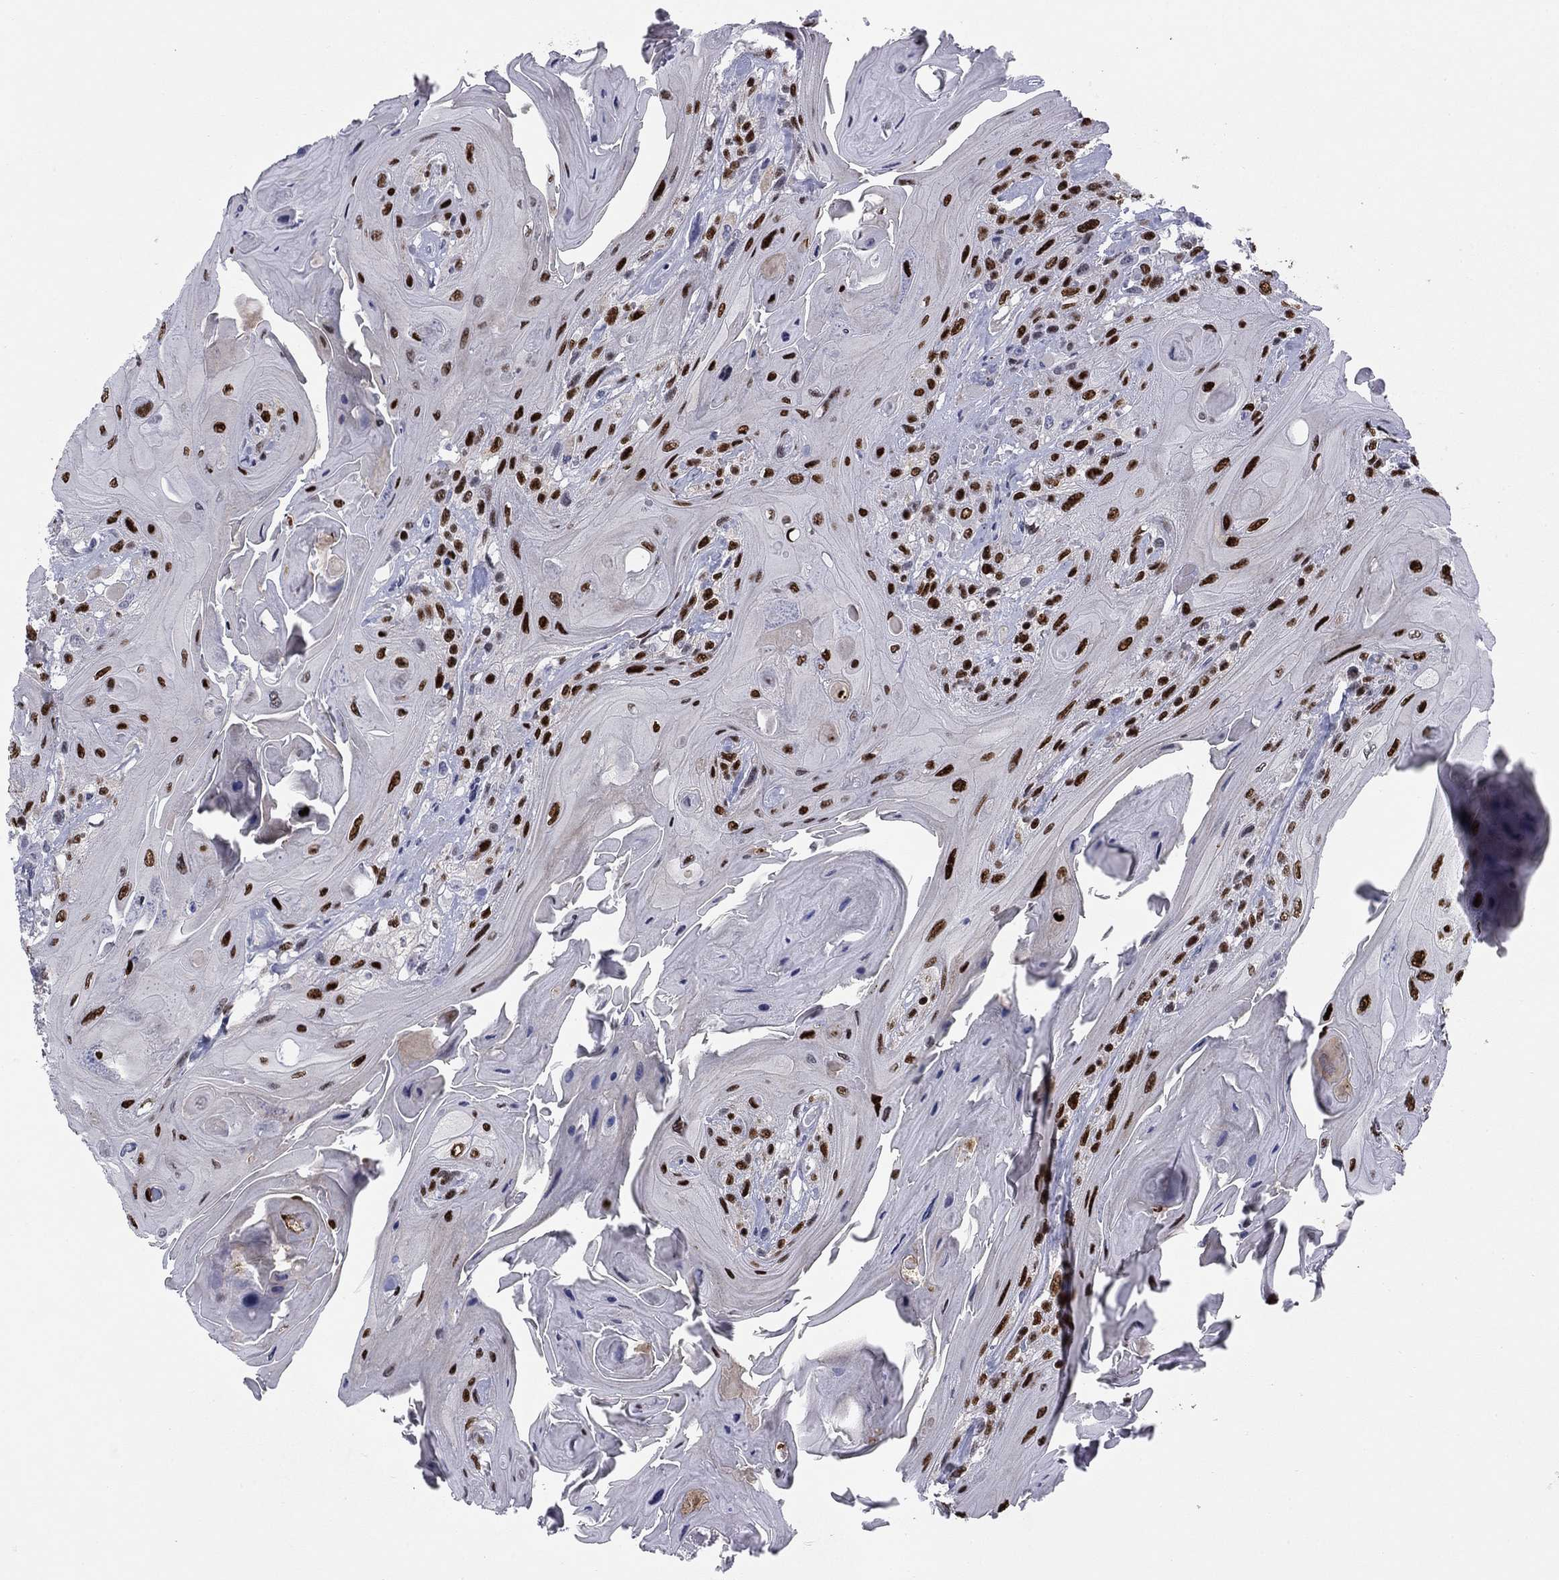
{"staining": {"intensity": "strong", "quantity": ">75%", "location": "nuclear"}, "tissue": "head and neck cancer", "cell_type": "Tumor cells", "image_type": "cancer", "snomed": [{"axis": "morphology", "description": "Squamous cell carcinoma, NOS"}, {"axis": "topography", "description": "Head-Neck"}], "caption": "Immunohistochemistry (IHC) histopathology image of head and neck cancer stained for a protein (brown), which exhibits high levels of strong nuclear expression in approximately >75% of tumor cells.", "gene": "TFAP2B", "patient": {"sex": "female", "age": 59}}